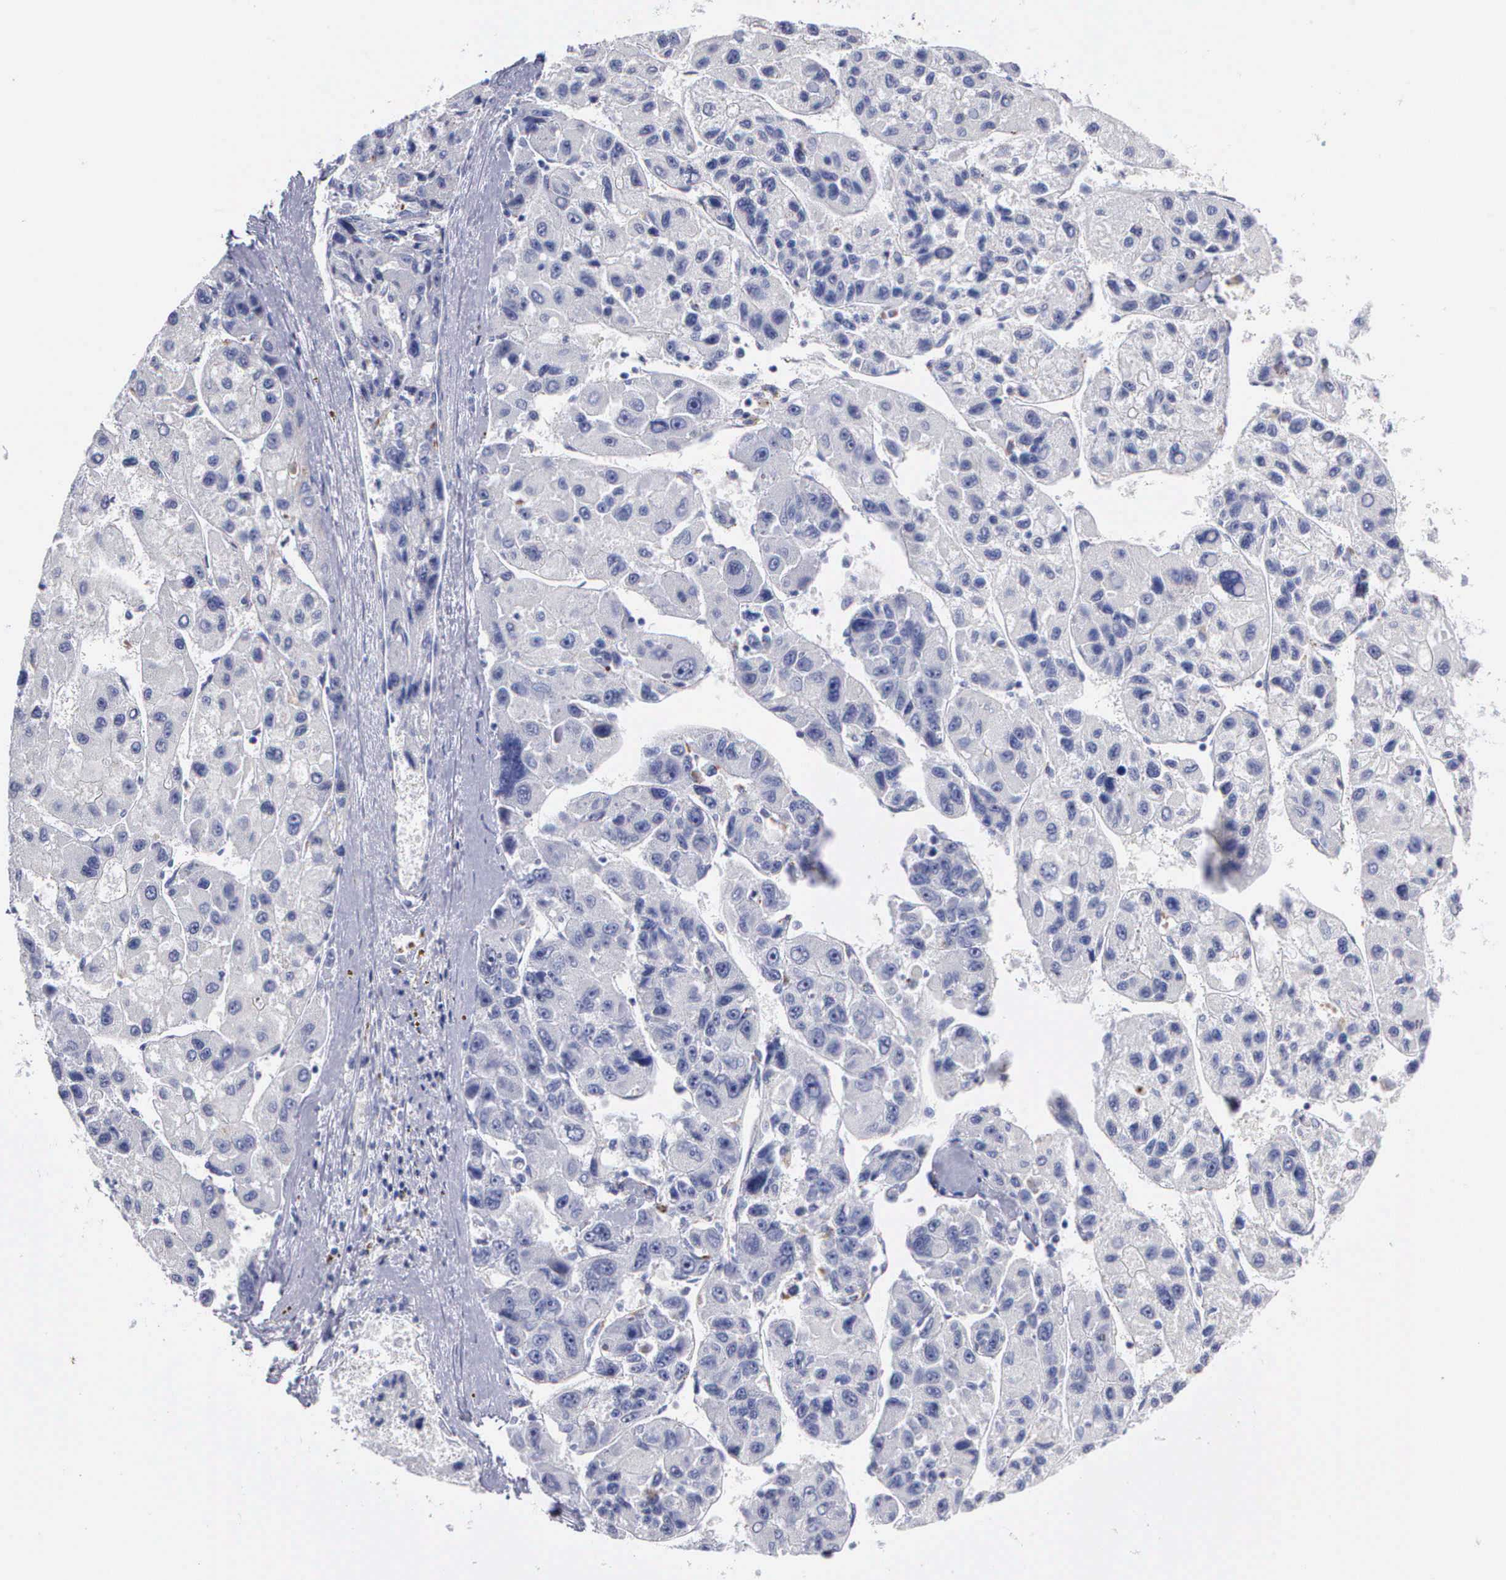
{"staining": {"intensity": "negative", "quantity": "none", "location": "none"}, "tissue": "liver cancer", "cell_type": "Tumor cells", "image_type": "cancer", "snomed": [{"axis": "morphology", "description": "Carcinoma, Hepatocellular, NOS"}, {"axis": "topography", "description": "Liver"}], "caption": "DAB immunohistochemical staining of liver hepatocellular carcinoma demonstrates no significant staining in tumor cells. (DAB immunohistochemistry (IHC) visualized using brightfield microscopy, high magnification).", "gene": "CTSL", "patient": {"sex": "male", "age": 64}}